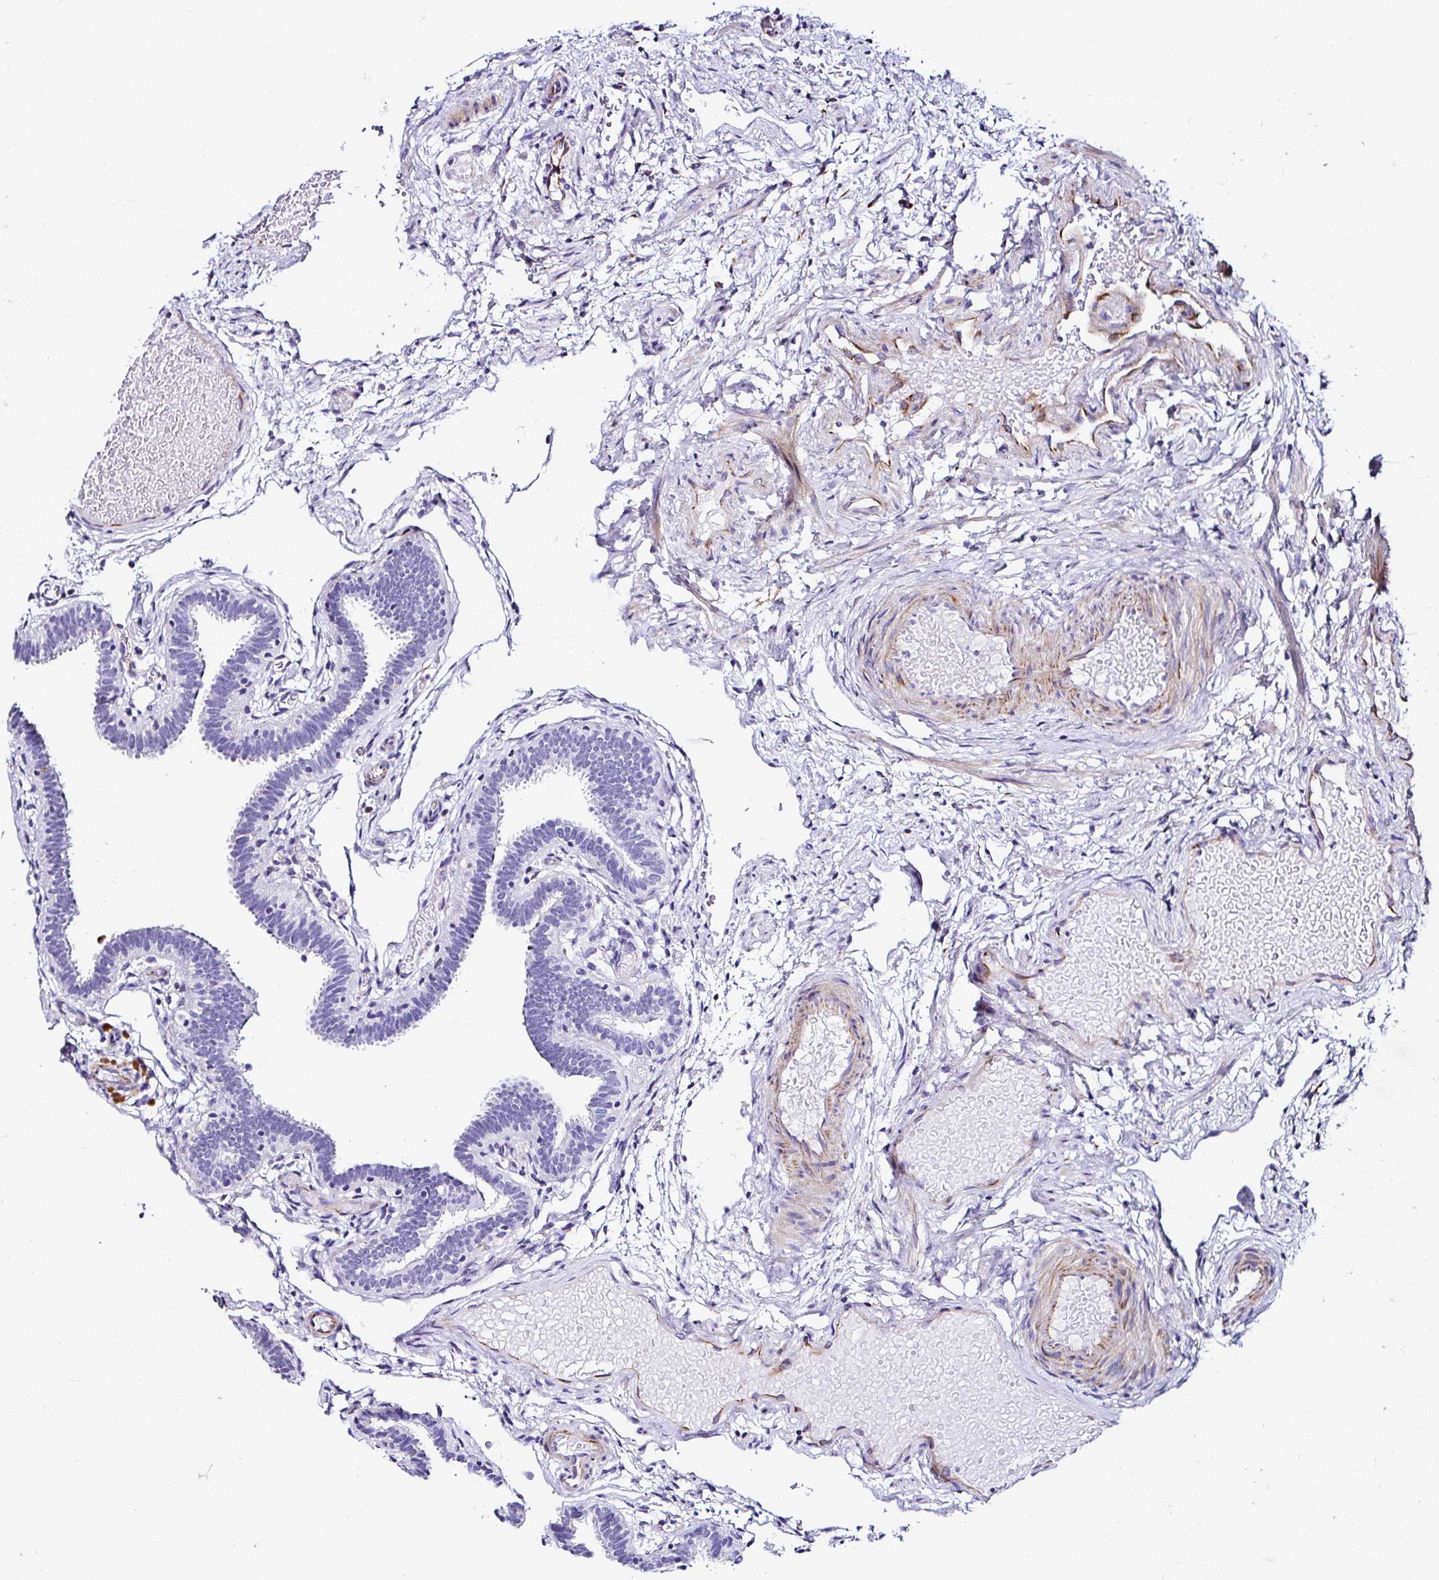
{"staining": {"intensity": "negative", "quantity": "none", "location": "none"}, "tissue": "fallopian tube", "cell_type": "Glandular cells", "image_type": "normal", "snomed": [{"axis": "morphology", "description": "Normal tissue, NOS"}, {"axis": "topography", "description": "Fallopian tube"}], "caption": "Photomicrograph shows no significant protein staining in glandular cells of benign fallopian tube. (DAB (3,3'-diaminobenzidine) immunohistochemistry (IHC) with hematoxylin counter stain).", "gene": "DEPDC5", "patient": {"sex": "female", "age": 37}}